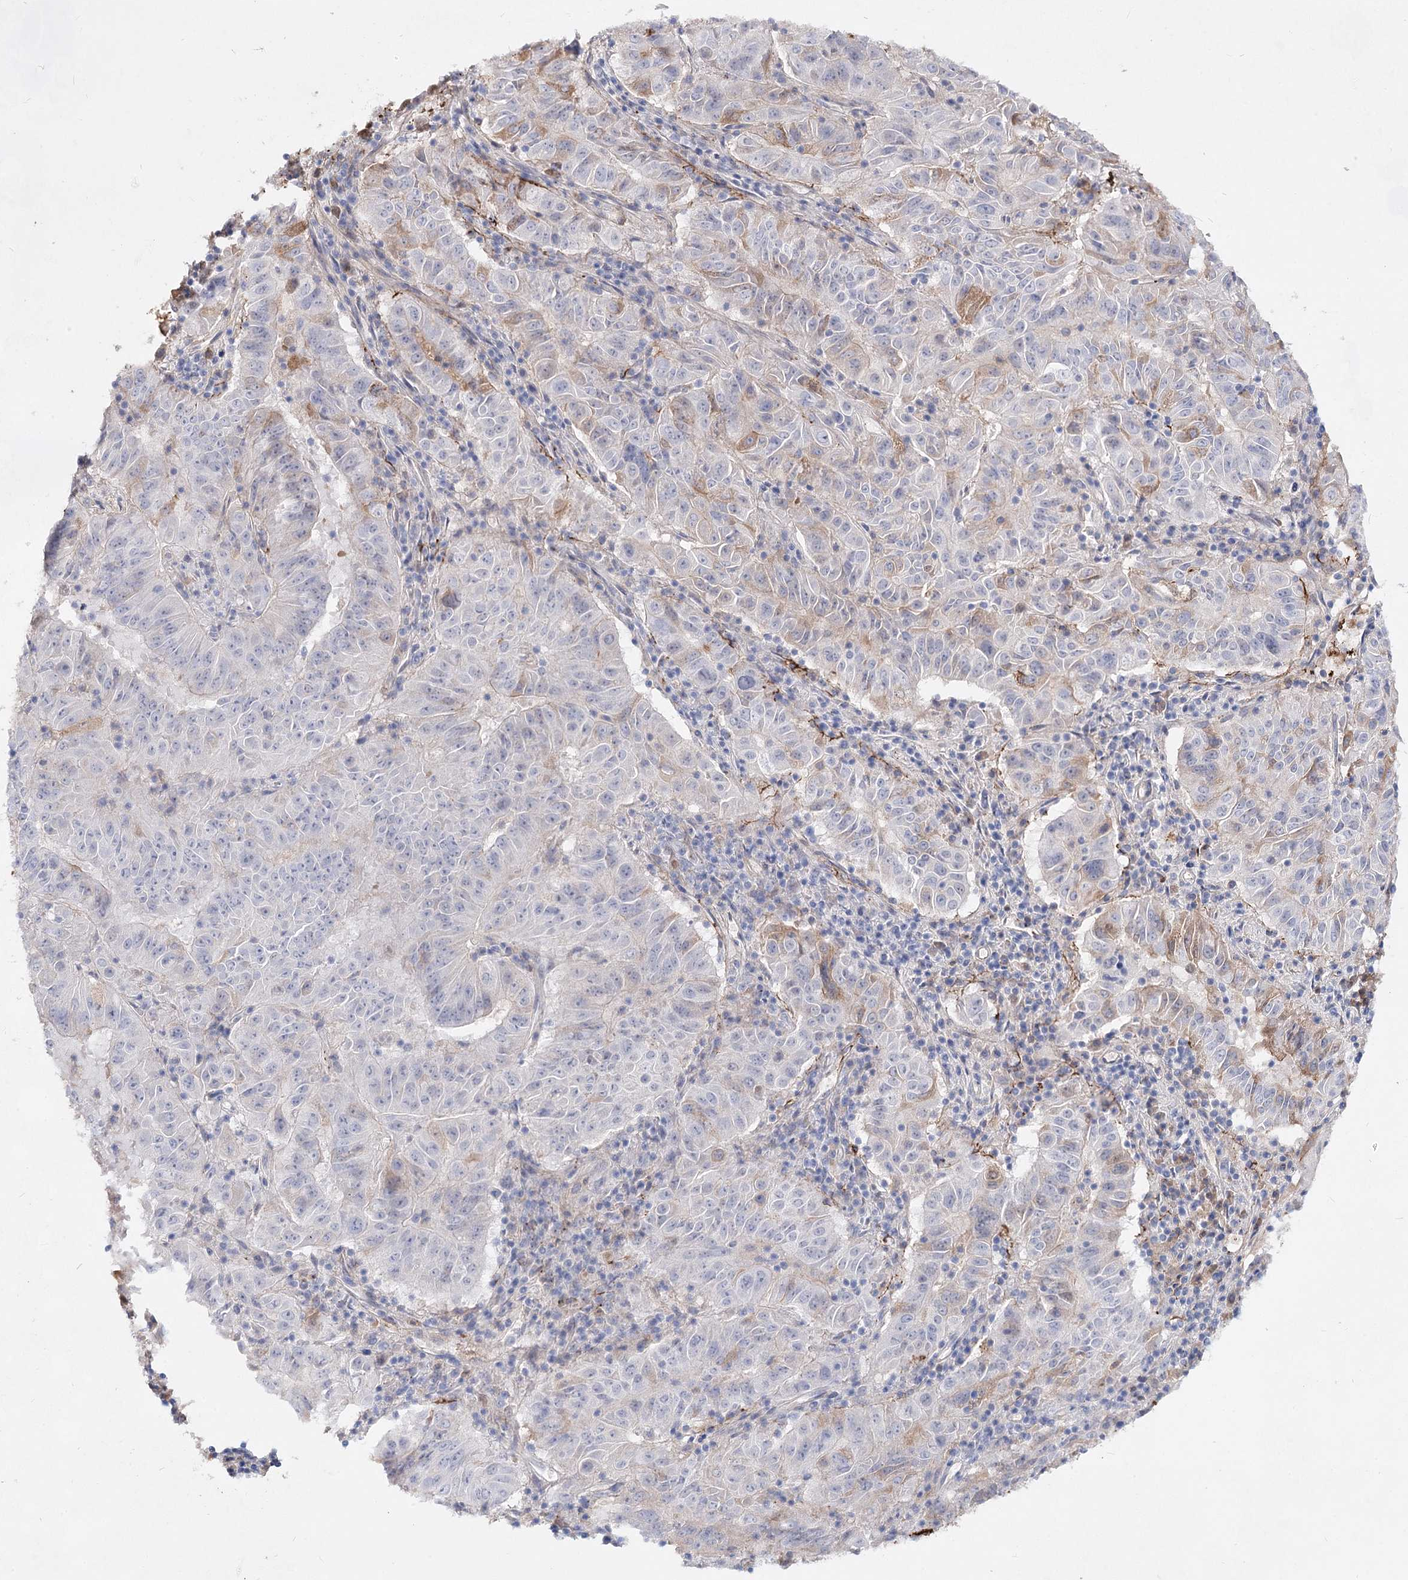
{"staining": {"intensity": "negative", "quantity": "none", "location": "none"}, "tissue": "pancreatic cancer", "cell_type": "Tumor cells", "image_type": "cancer", "snomed": [{"axis": "morphology", "description": "Adenocarcinoma, NOS"}, {"axis": "topography", "description": "Pancreas"}], "caption": "Immunohistochemistry (IHC) of pancreatic cancer shows no positivity in tumor cells. Brightfield microscopy of IHC stained with DAB (3,3'-diaminobenzidine) (brown) and hematoxylin (blue), captured at high magnification.", "gene": "TASOR2", "patient": {"sex": "male", "age": 63}}